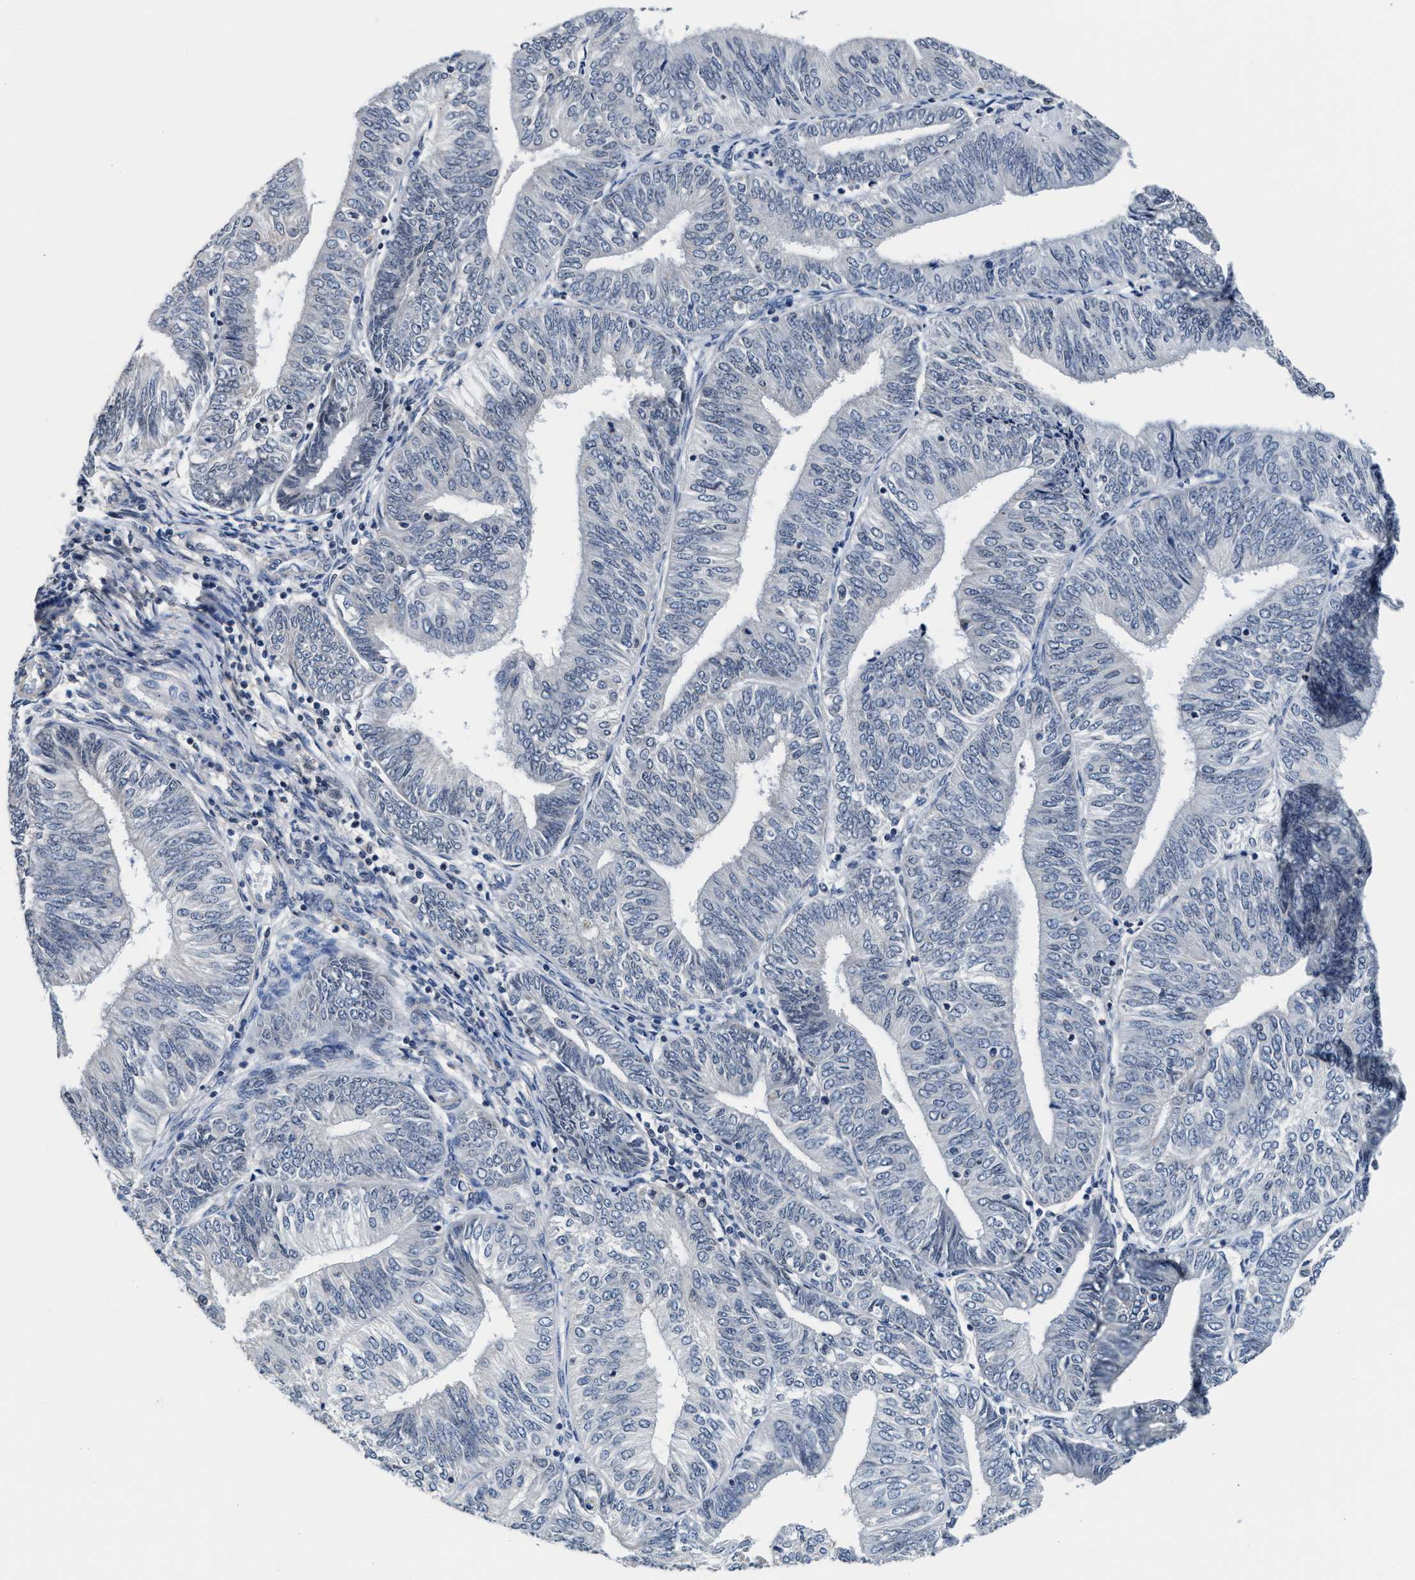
{"staining": {"intensity": "negative", "quantity": "none", "location": "none"}, "tissue": "endometrial cancer", "cell_type": "Tumor cells", "image_type": "cancer", "snomed": [{"axis": "morphology", "description": "Adenocarcinoma, NOS"}, {"axis": "topography", "description": "Endometrium"}], "caption": "Human endometrial cancer (adenocarcinoma) stained for a protein using immunohistochemistry (IHC) exhibits no expression in tumor cells.", "gene": "MYH3", "patient": {"sex": "female", "age": 58}}